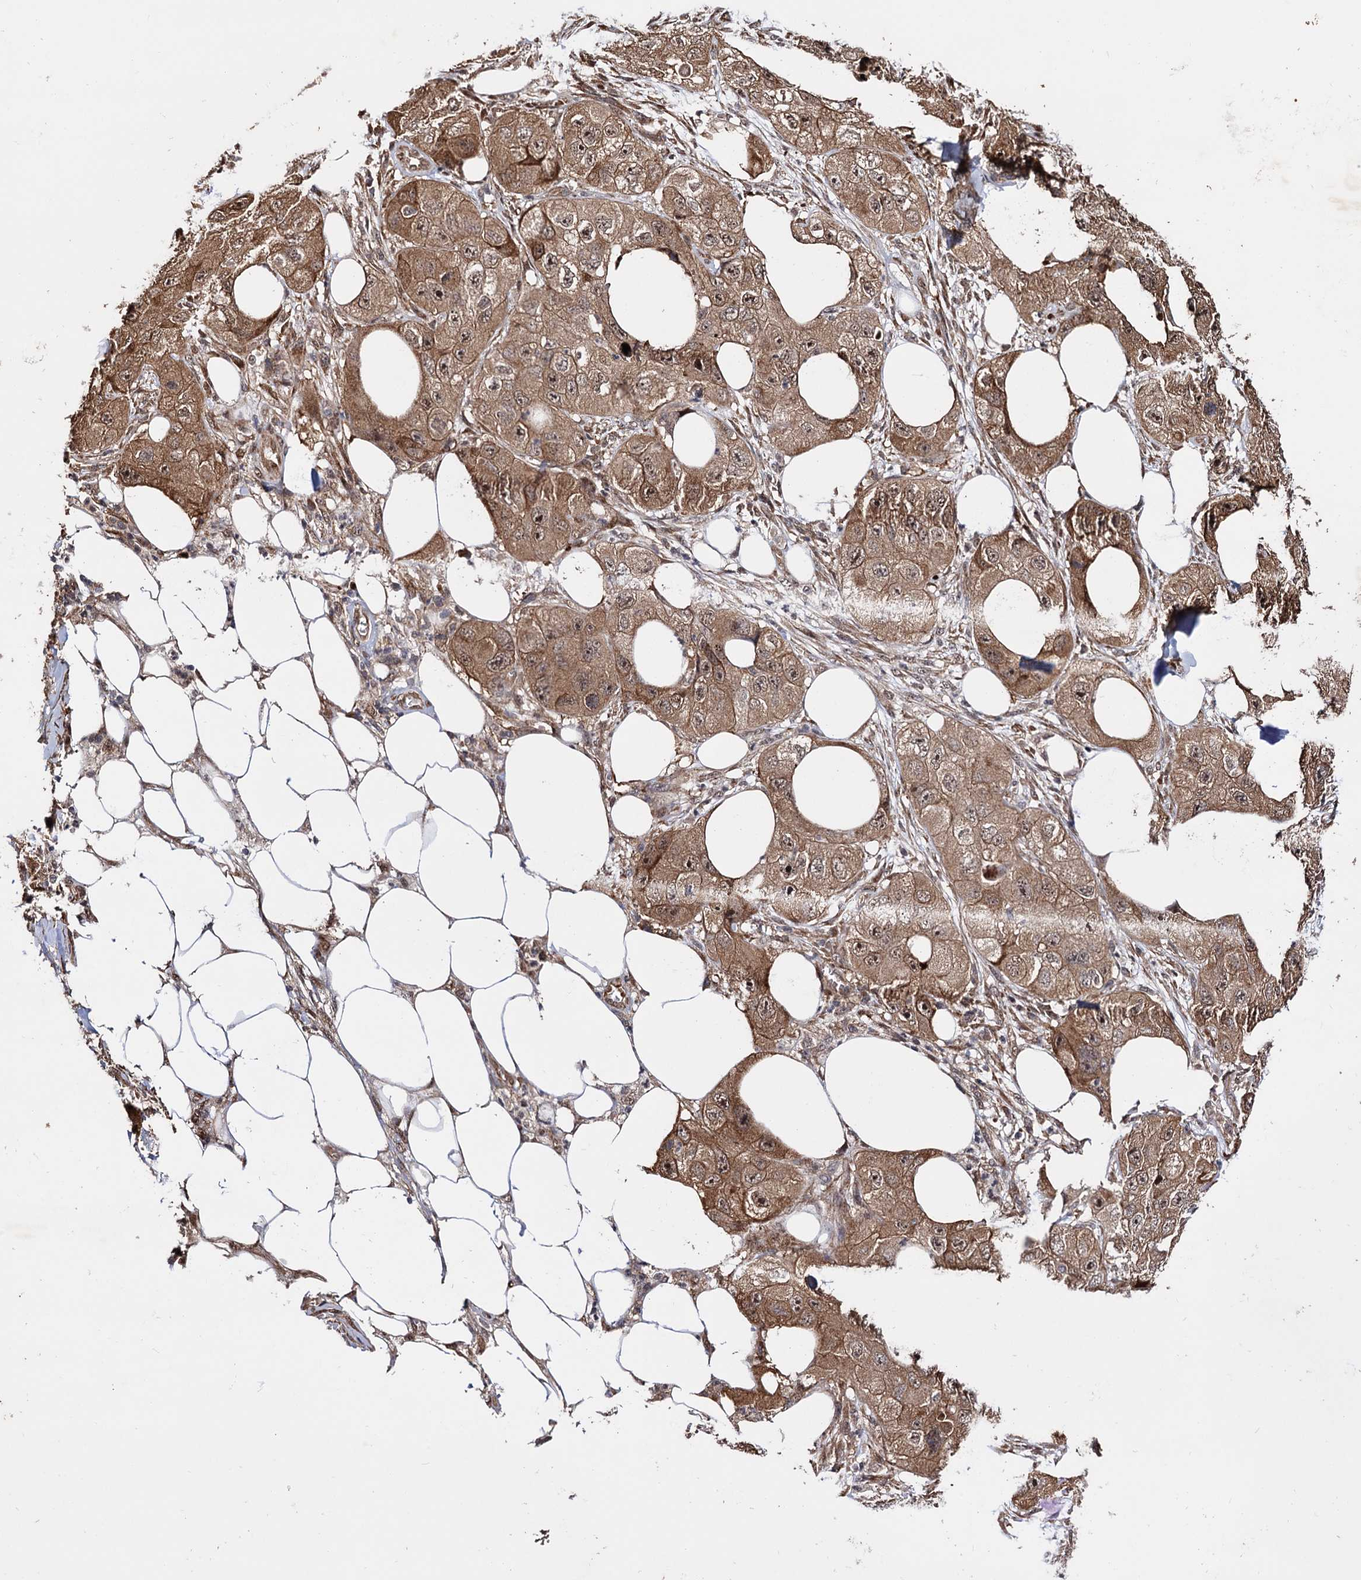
{"staining": {"intensity": "moderate", "quantity": ">75%", "location": "cytoplasmic/membranous,nuclear"}, "tissue": "skin cancer", "cell_type": "Tumor cells", "image_type": "cancer", "snomed": [{"axis": "morphology", "description": "Squamous cell carcinoma, NOS"}, {"axis": "topography", "description": "Skin"}, {"axis": "topography", "description": "Subcutis"}], "caption": "Skin cancer (squamous cell carcinoma) stained for a protein displays moderate cytoplasmic/membranous and nuclear positivity in tumor cells.", "gene": "PIGB", "patient": {"sex": "male", "age": 73}}